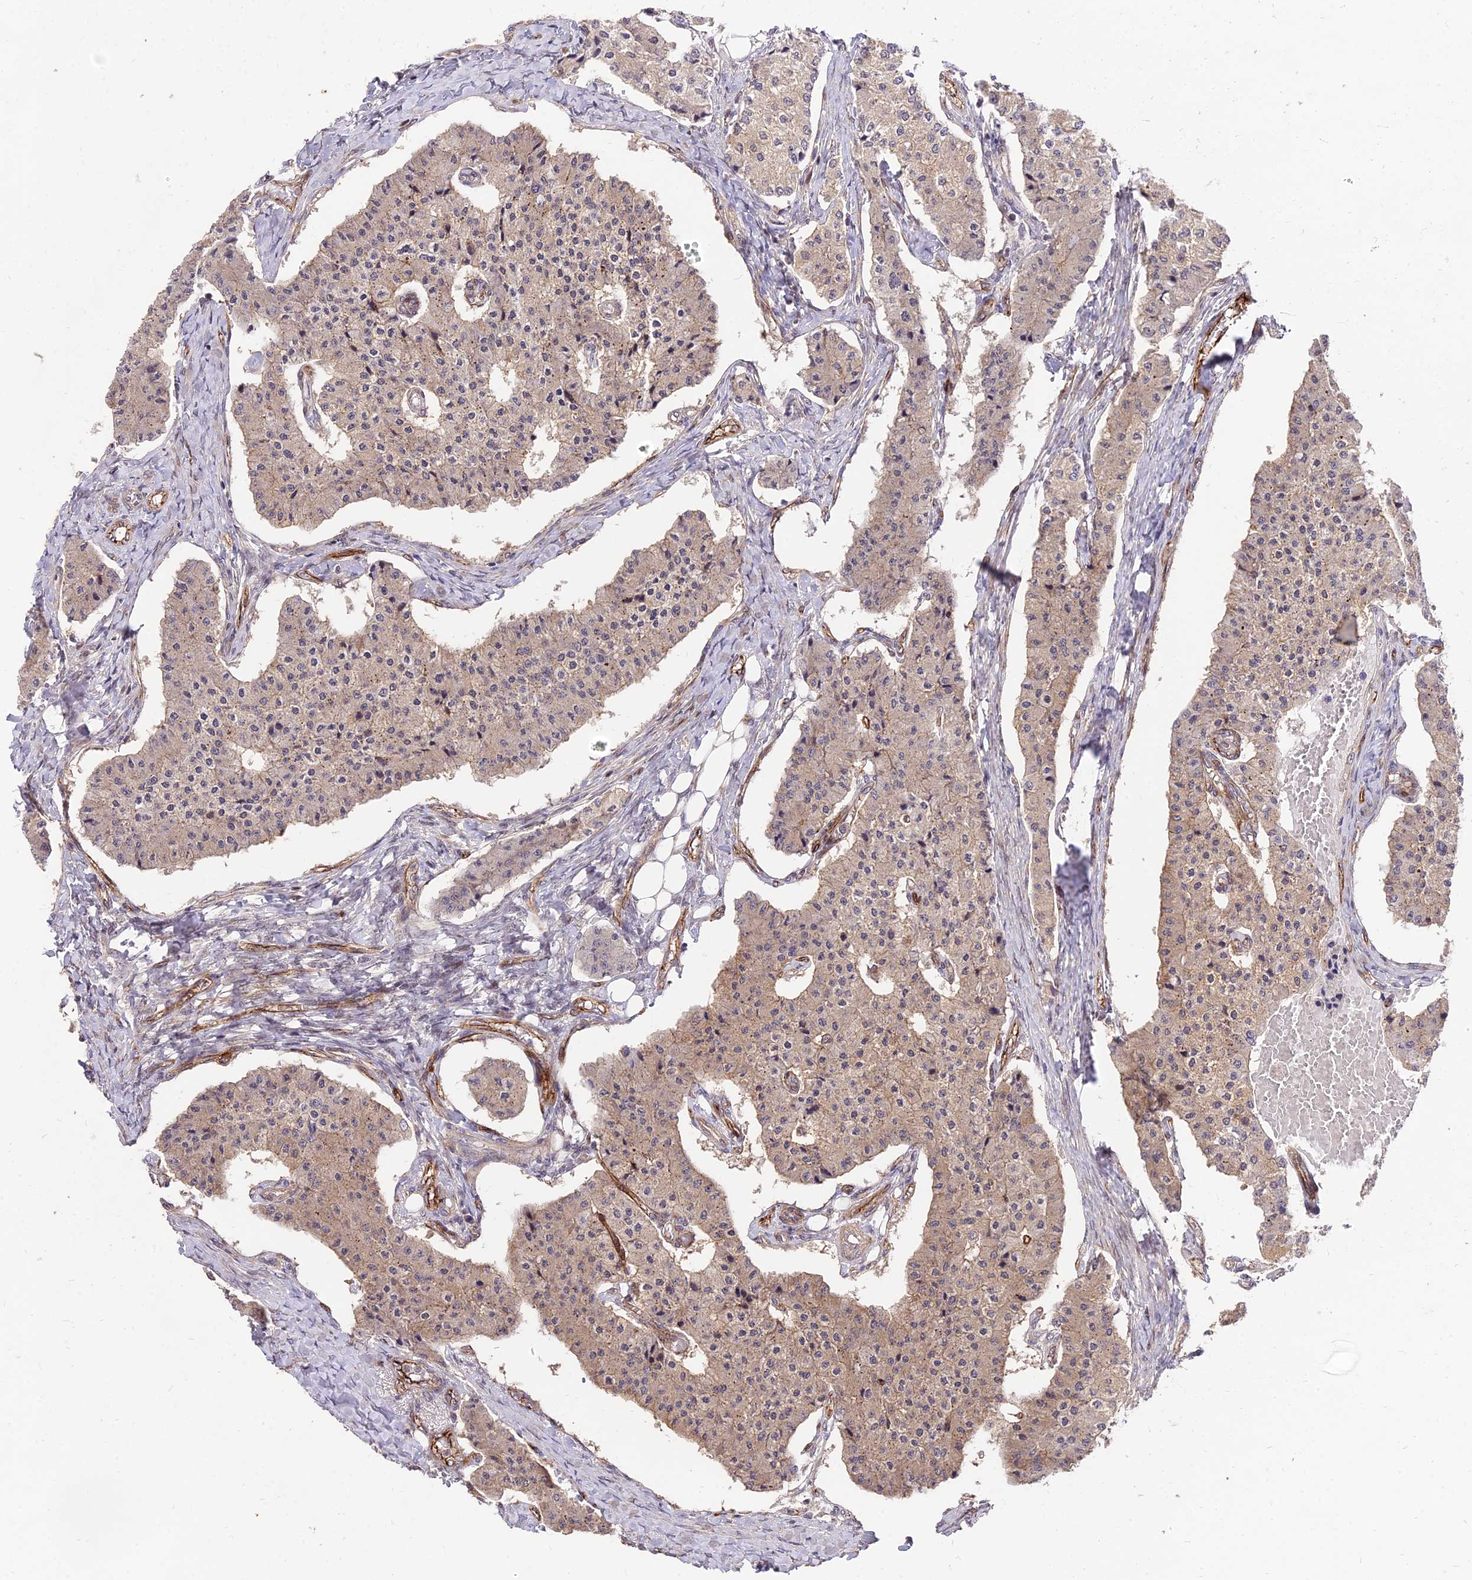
{"staining": {"intensity": "weak", "quantity": ">75%", "location": "cytoplasmic/membranous"}, "tissue": "carcinoid", "cell_type": "Tumor cells", "image_type": "cancer", "snomed": [{"axis": "morphology", "description": "Carcinoid, malignant, NOS"}, {"axis": "topography", "description": "Colon"}], "caption": "High-power microscopy captured an immunohistochemistry micrograph of carcinoid, revealing weak cytoplasmic/membranous staining in about >75% of tumor cells.", "gene": "ZNF85", "patient": {"sex": "female", "age": 52}}